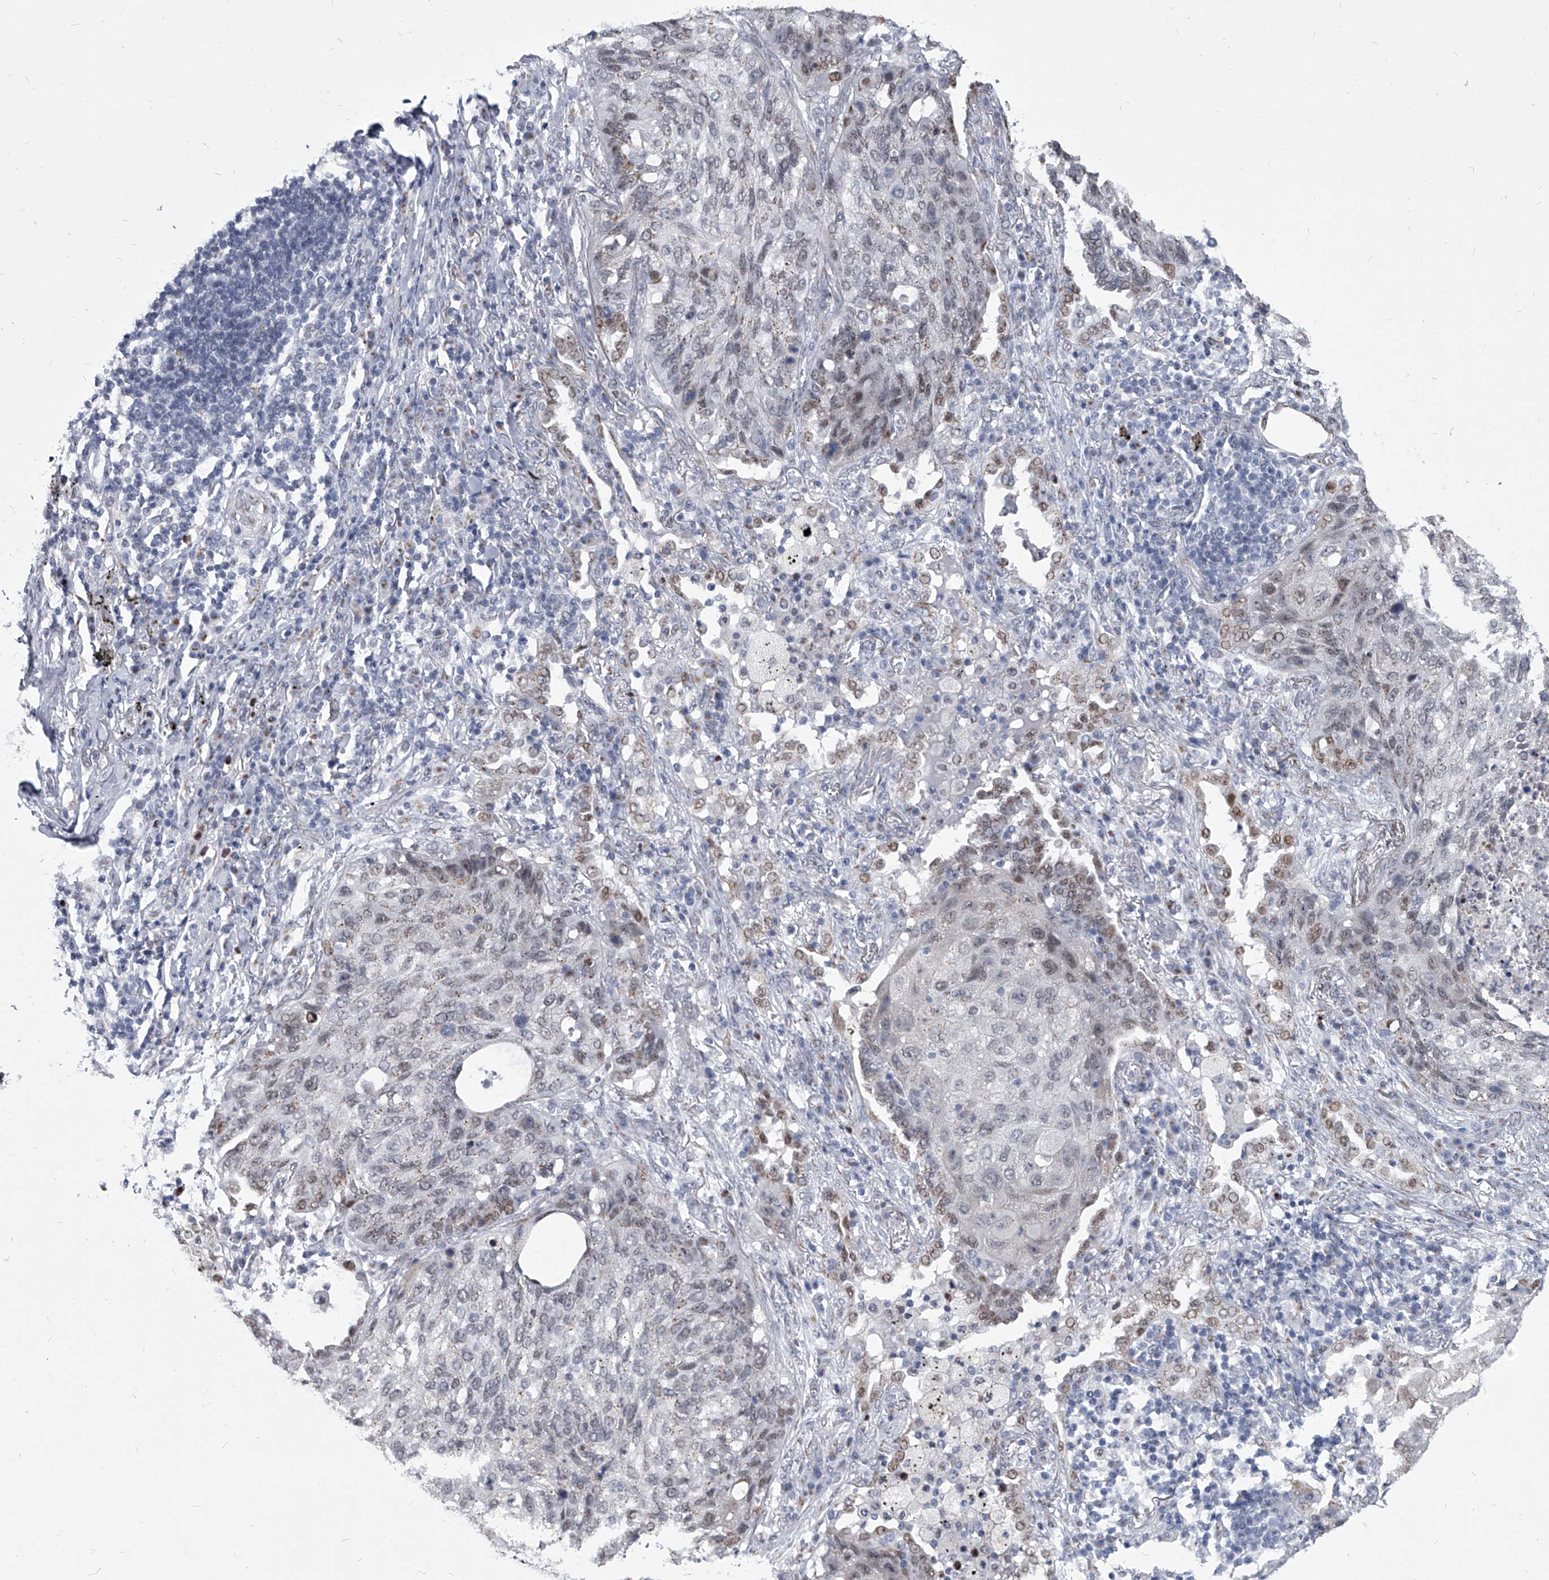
{"staining": {"intensity": "weak", "quantity": "<25%", "location": "nuclear"}, "tissue": "lung cancer", "cell_type": "Tumor cells", "image_type": "cancer", "snomed": [{"axis": "morphology", "description": "Squamous cell carcinoma, NOS"}, {"axis": "topography", "description": "Lung"}], "caption": "Immunohistochemistry image of neoplastic tissue: human squamous cell carcinoma (lung) stained with DAB exhibits no significant protein positivity in tumor cells.", "gene": "EVA1C", "patient": {"sex": "female", "age": 63}}